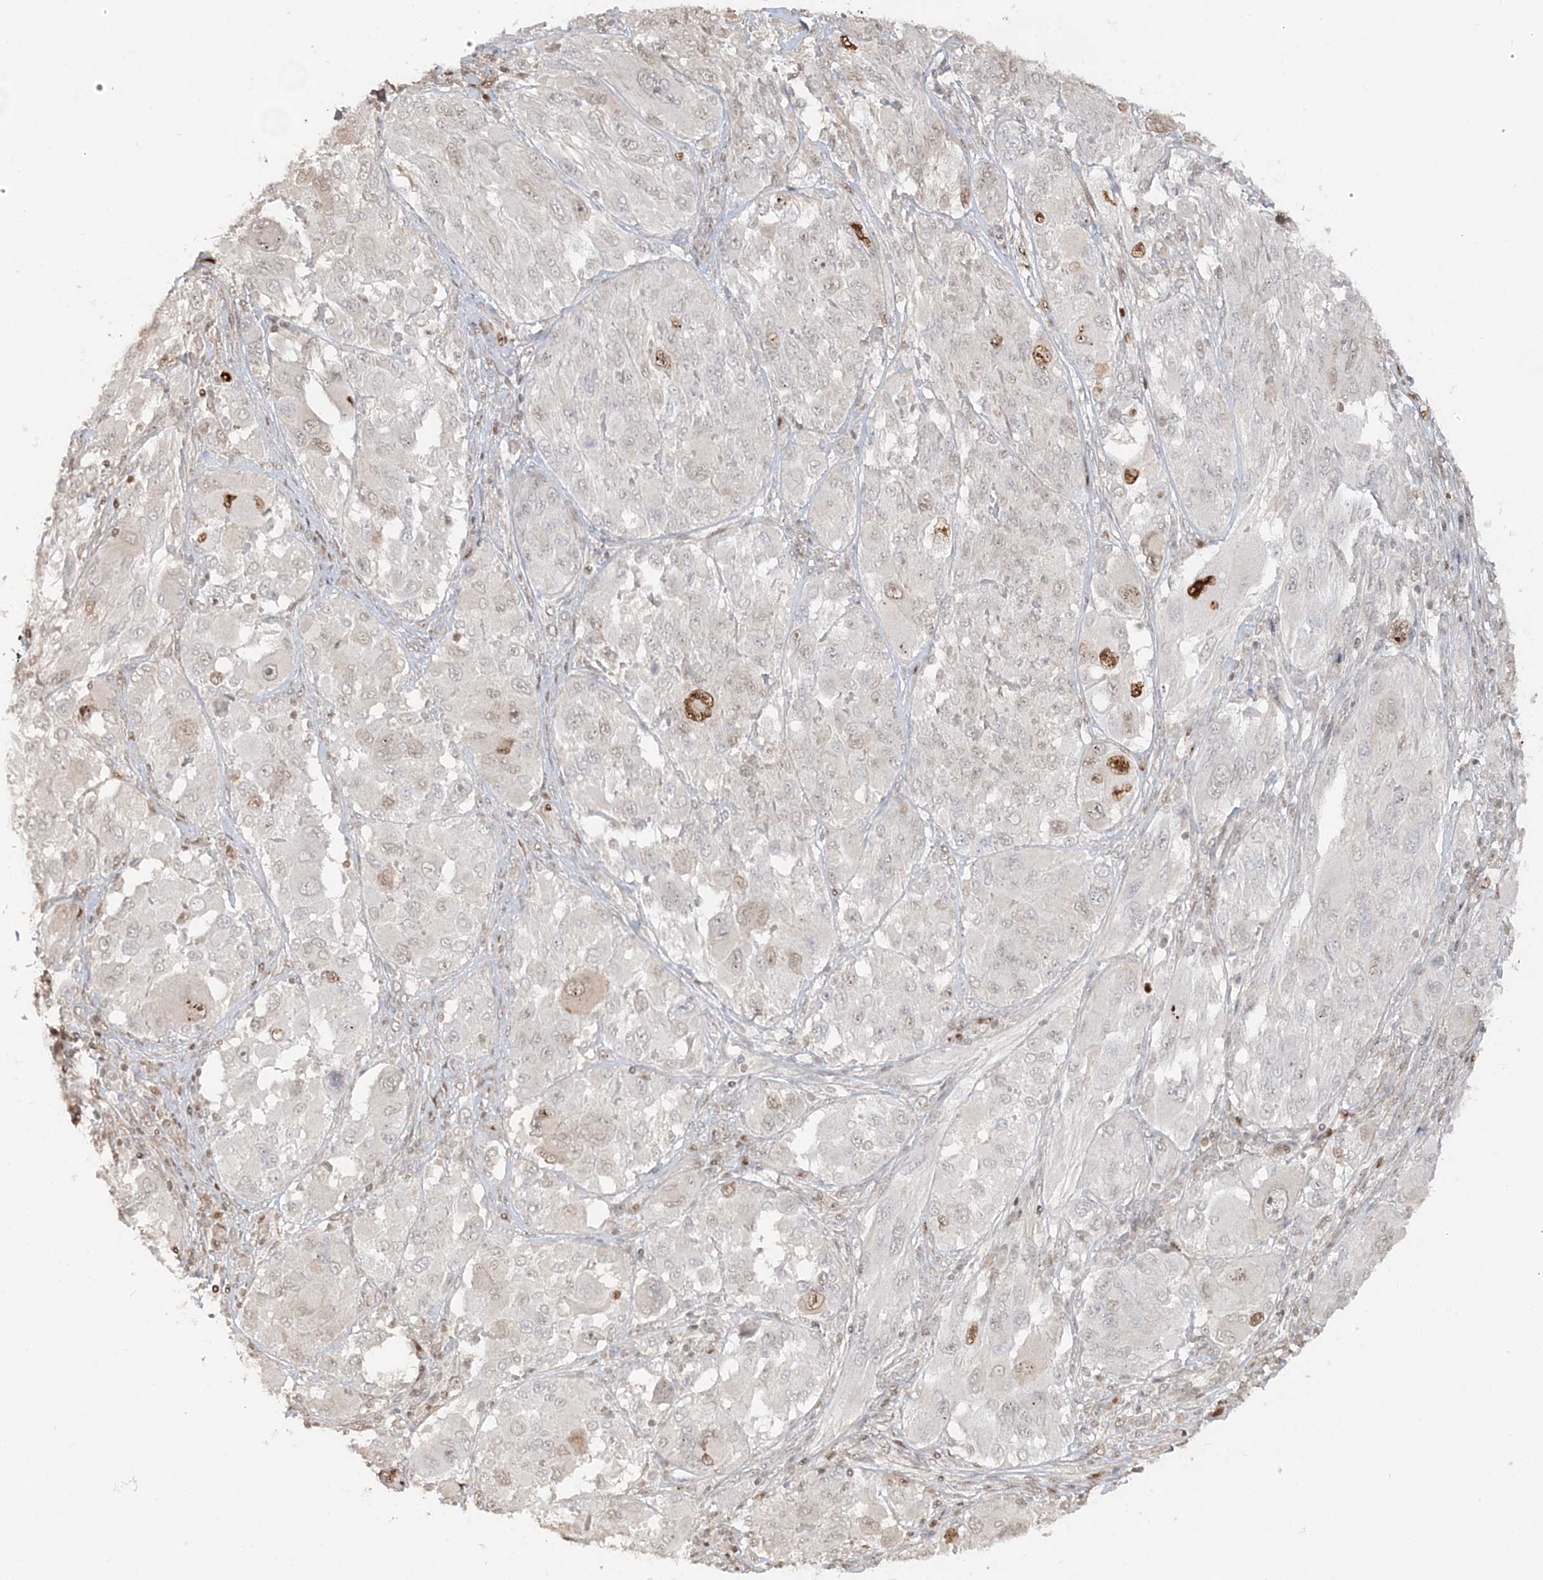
{"staining": {"intensity": "moderate", "quantity": "<25%", "location": "nuclear"}, "tissue": "melanoma", "cell_type": "Tumor cells", "image_type": "cancer", "snomed": [{"axis": "morphology", "description": "Malignant melanoma, NOS"}, {"axis": "topography", "description": "Skin"}], "caption": "Melanoma stained with DAB IHC displays low levels of moderate nuclear positivity in about <25% of tumor cells. Using DAB (3,3'-diaminobenzidine) (brown) and hematoxylin (blue) stains, captured at high magnification using brightfield microscopy.", "gene": "SUMO2", "patient": {"sex": "female", "age": 91}}